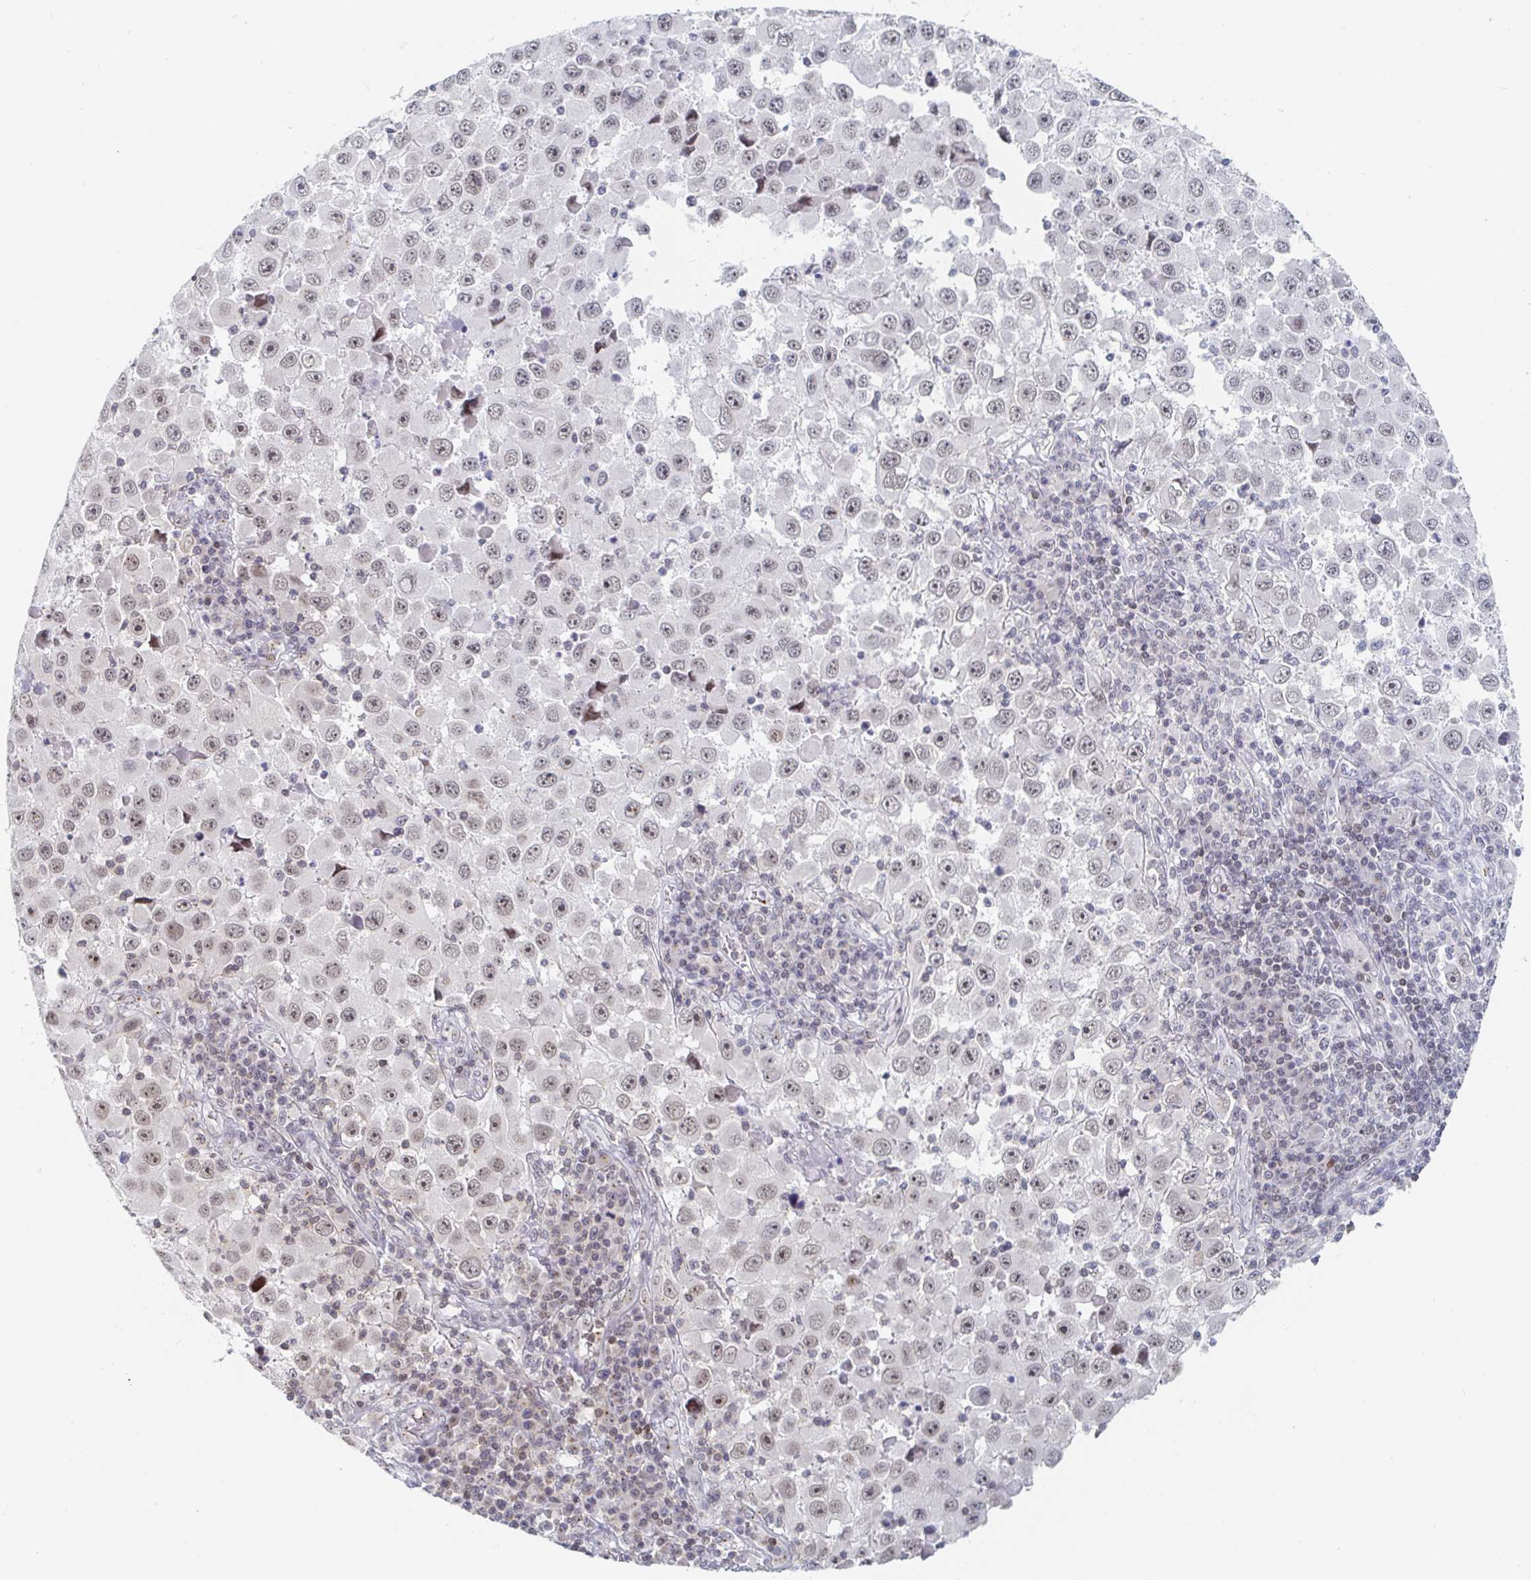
{"staining": {"intensity": "weak", "quantity": ">75%", "location": "nuclear"}, "tissue": "melanoma", "cell_type": "Tumor cells", "image_type": "cancer", "snomed": [{"axis": "morphology", "description": "Malignant melanoma, Metastatic site"}, {"axis": "topography", "description": "Lymph node"}], "caption": "A micrograph of melanoma stained for a protein reveals weak nuclear brown staining in tumor cells.", "gene": "CHD2", "patient": {"sex": "female", "age": 67}}